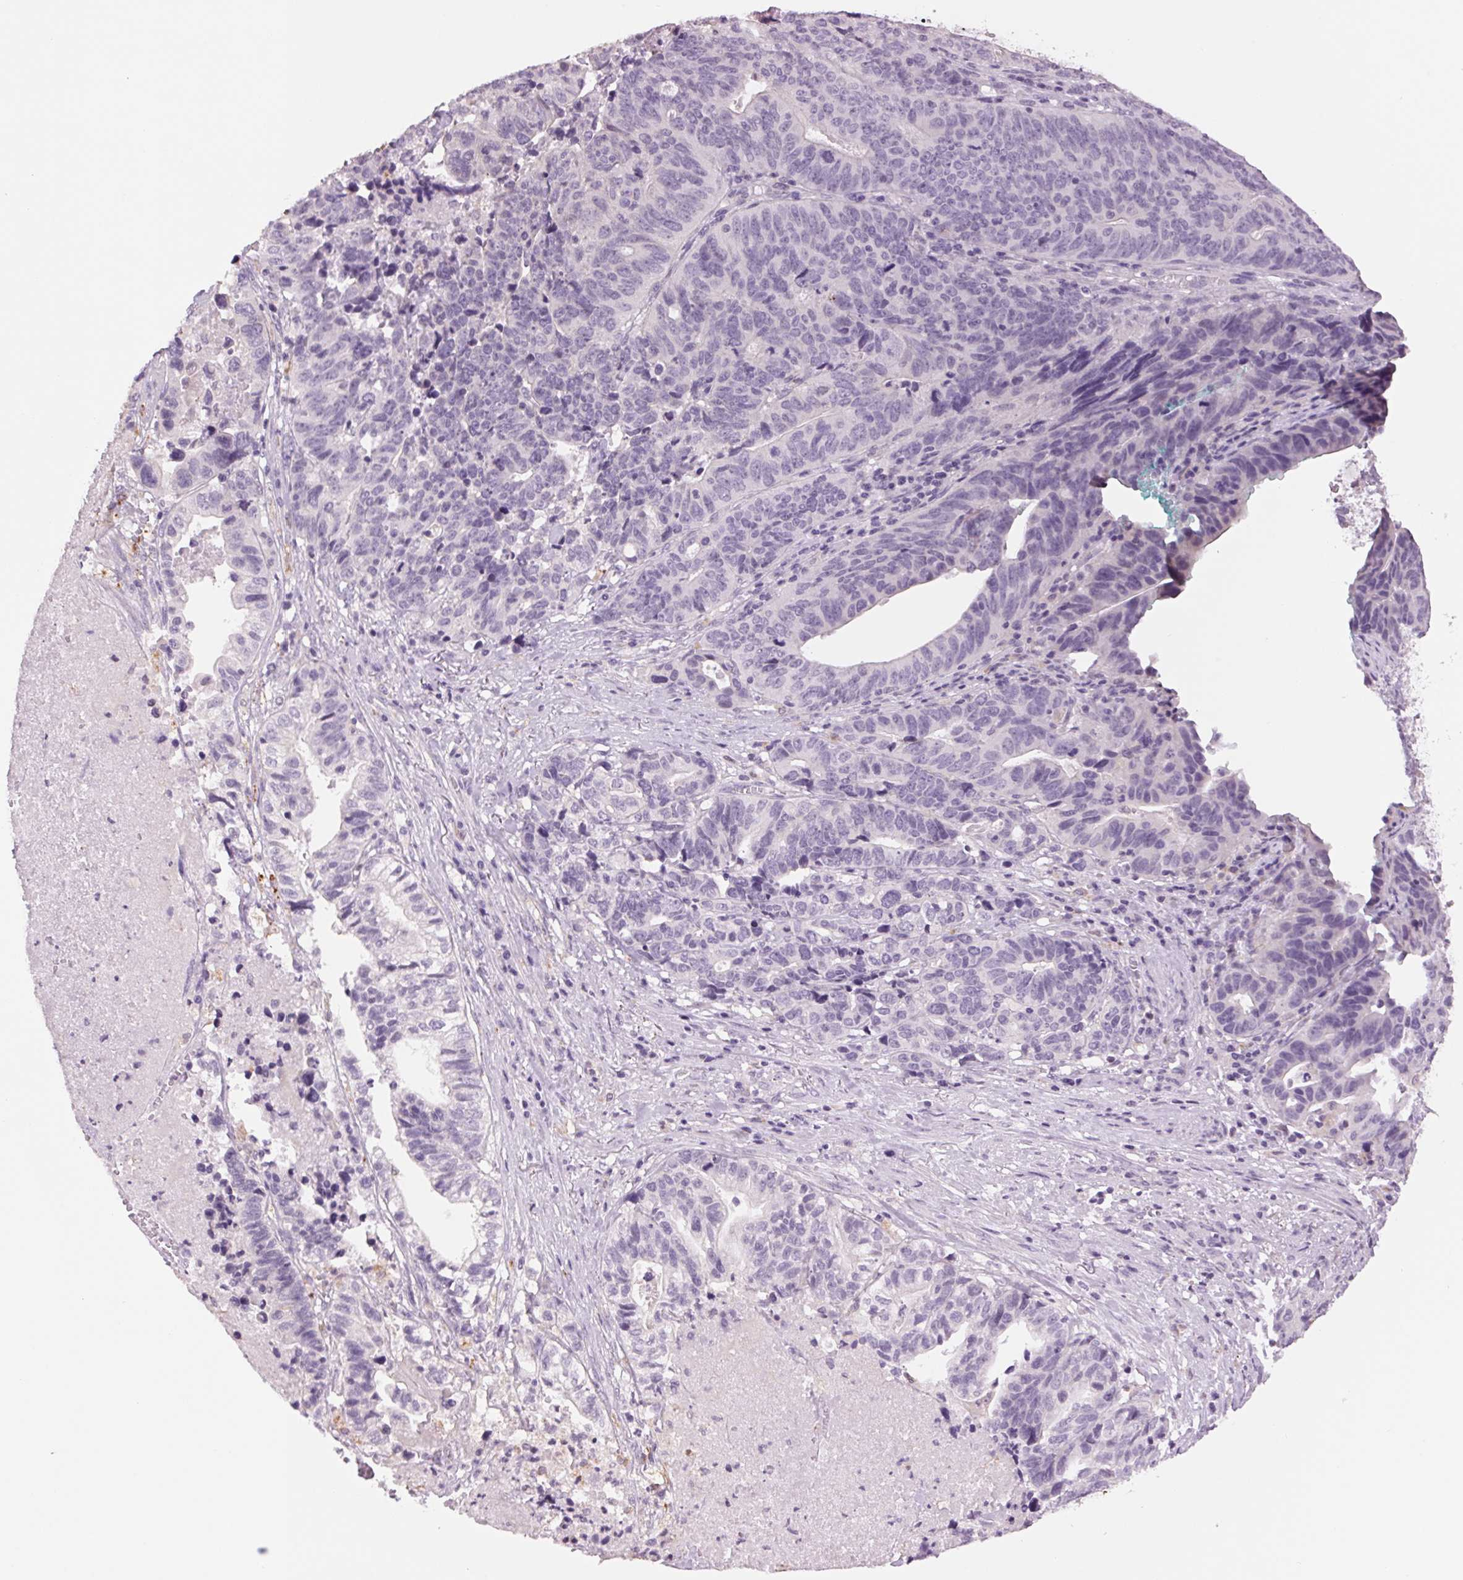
{"staining": {"intensity": "negative", "quantity": "none", "location": "none"}, "tissue": "stomach cancer", "cell_type": "Tumor cells", "image_type": "cancer", "snomed": [{"axis": "morphology", "description": "Adenocarcinoma, NOS"}, {"axis": "topography", "description": "Stomach, upper"}], "caption": "Tumor cells are negative for protein expression in human stomach adenocarcinoma. Nuclei are stained in blue.", "gene": "MPO", "patient": {"sex": "female", "age": 67}}